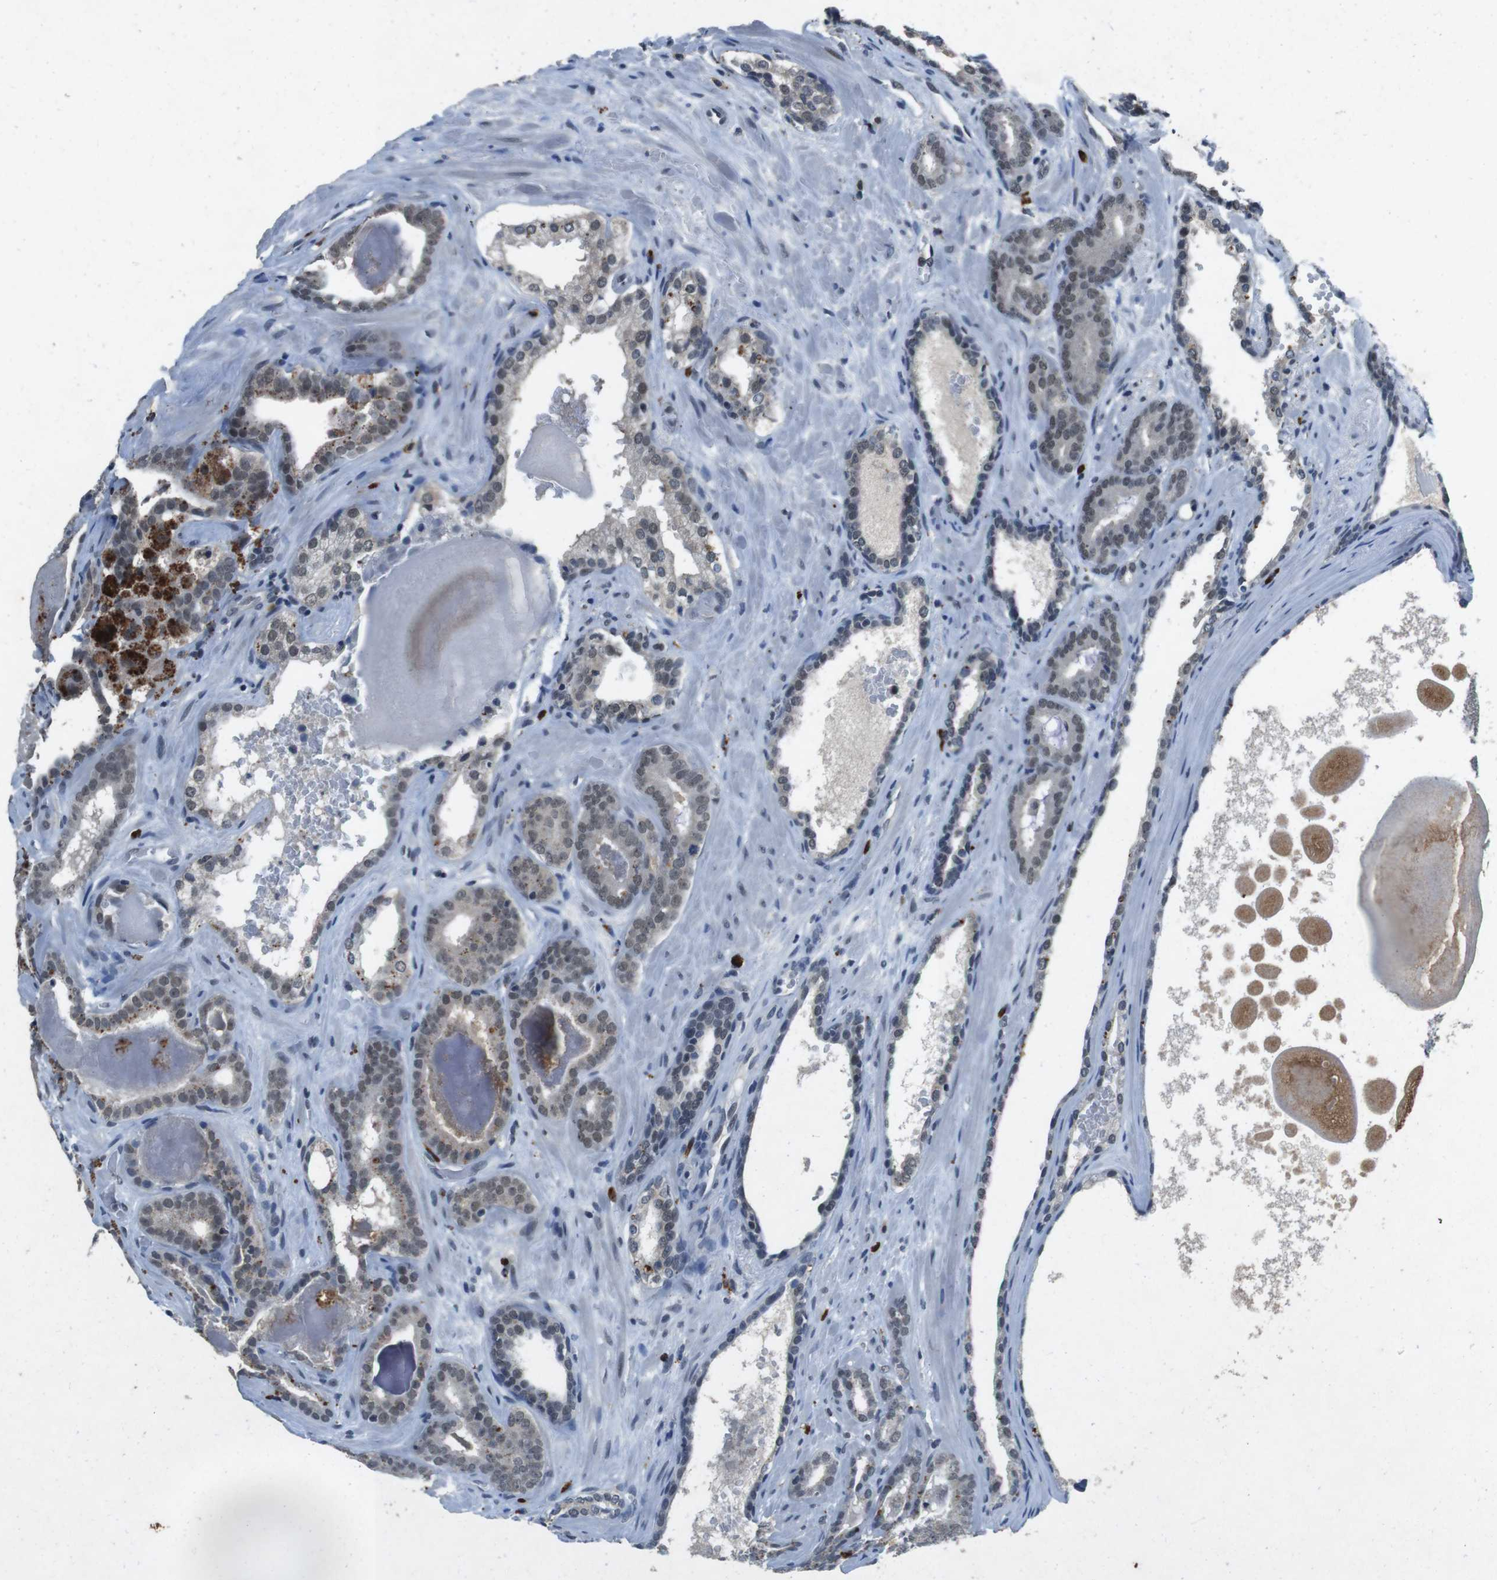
{"staining": {"intensity": "weak", "quantity": "25%-75%", "location": "nuclear"}, "tissue": "prostate cancer", "cell_type": "Tumor cells", "image_type": "cancer", "snomed": [{"axis": "morphology", "description": "Adenocarcinoma, High grade"}, {"axis": "topography", "description": "Prostate"}], "caption": "Prostate high-grade adenocarcinoma was stained to show a protein in brown. There is low levels of weak nuclear staining in approximately 25%-75% of tumor cells. (IHC, brightfield microscopy, high magnification).", "gene": "USP7", "patient": {"sex": "male", "age": 60}}